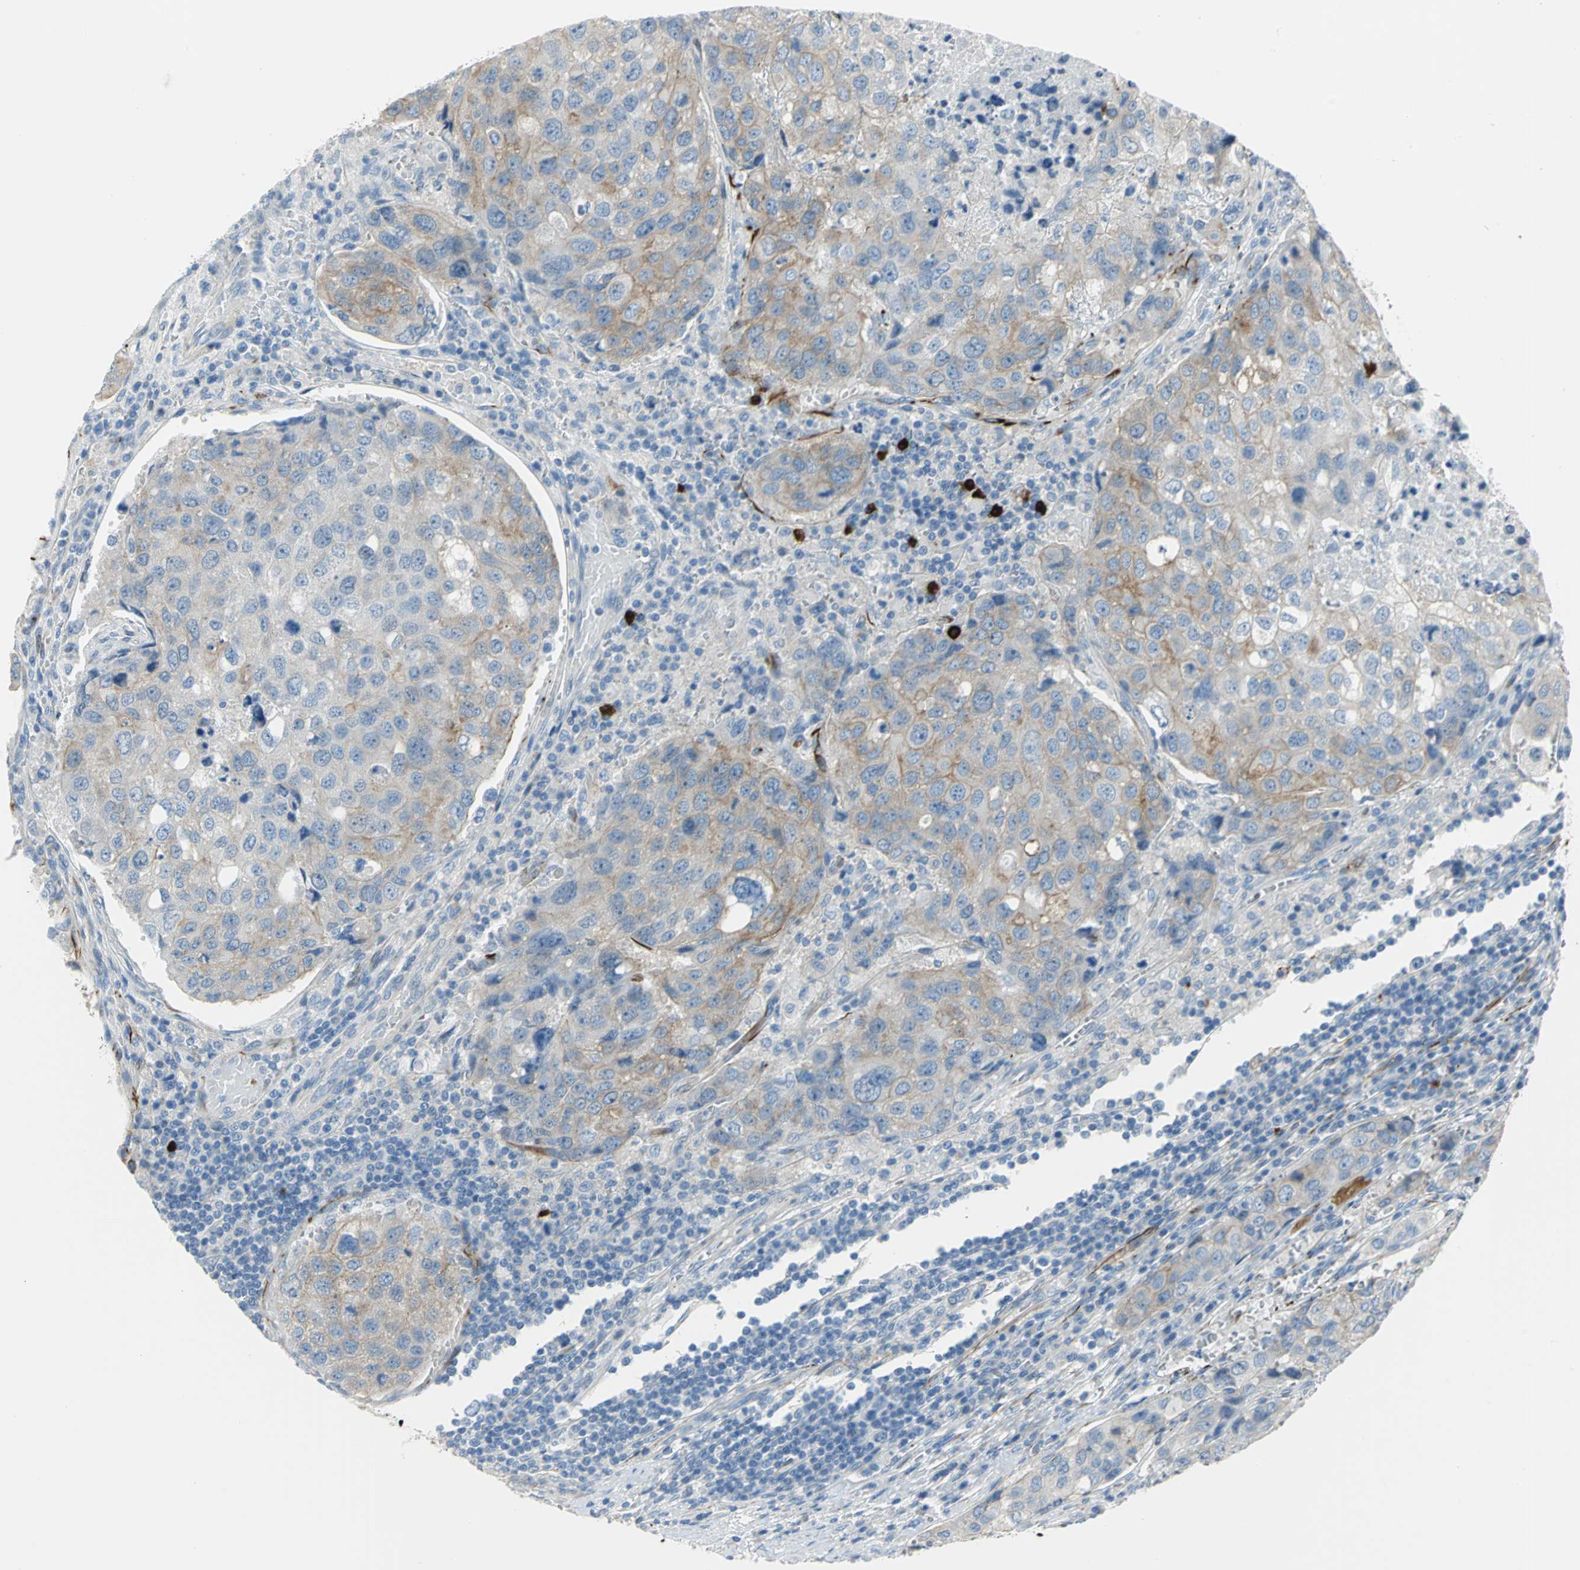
{"staining": {"intensity": "moderate", "quantity": "25%-75%", "location": "cytoplasmic/membranous"}, "tissue": "urothelial cancer", "cell_type": "Tumor cells", "image_type": "cancer", "snomed": [{"axis": "morphology", "description": "Urothelial carcinoma, High grade"}, {"axis": "topography", "description": "Lymph node"}, {"axis": "topography", "description": "Urinary bladder"}], "caption": "A high-resolution photomicrograph shows immunohistochemistry staining of urothelial cancer, which reveals moderate cytoplasmic/membranous staining in approximately 25%-75% of tumor cells.", "gene": "ALOX15", "patient": {"sex": "male", "age": 51}}